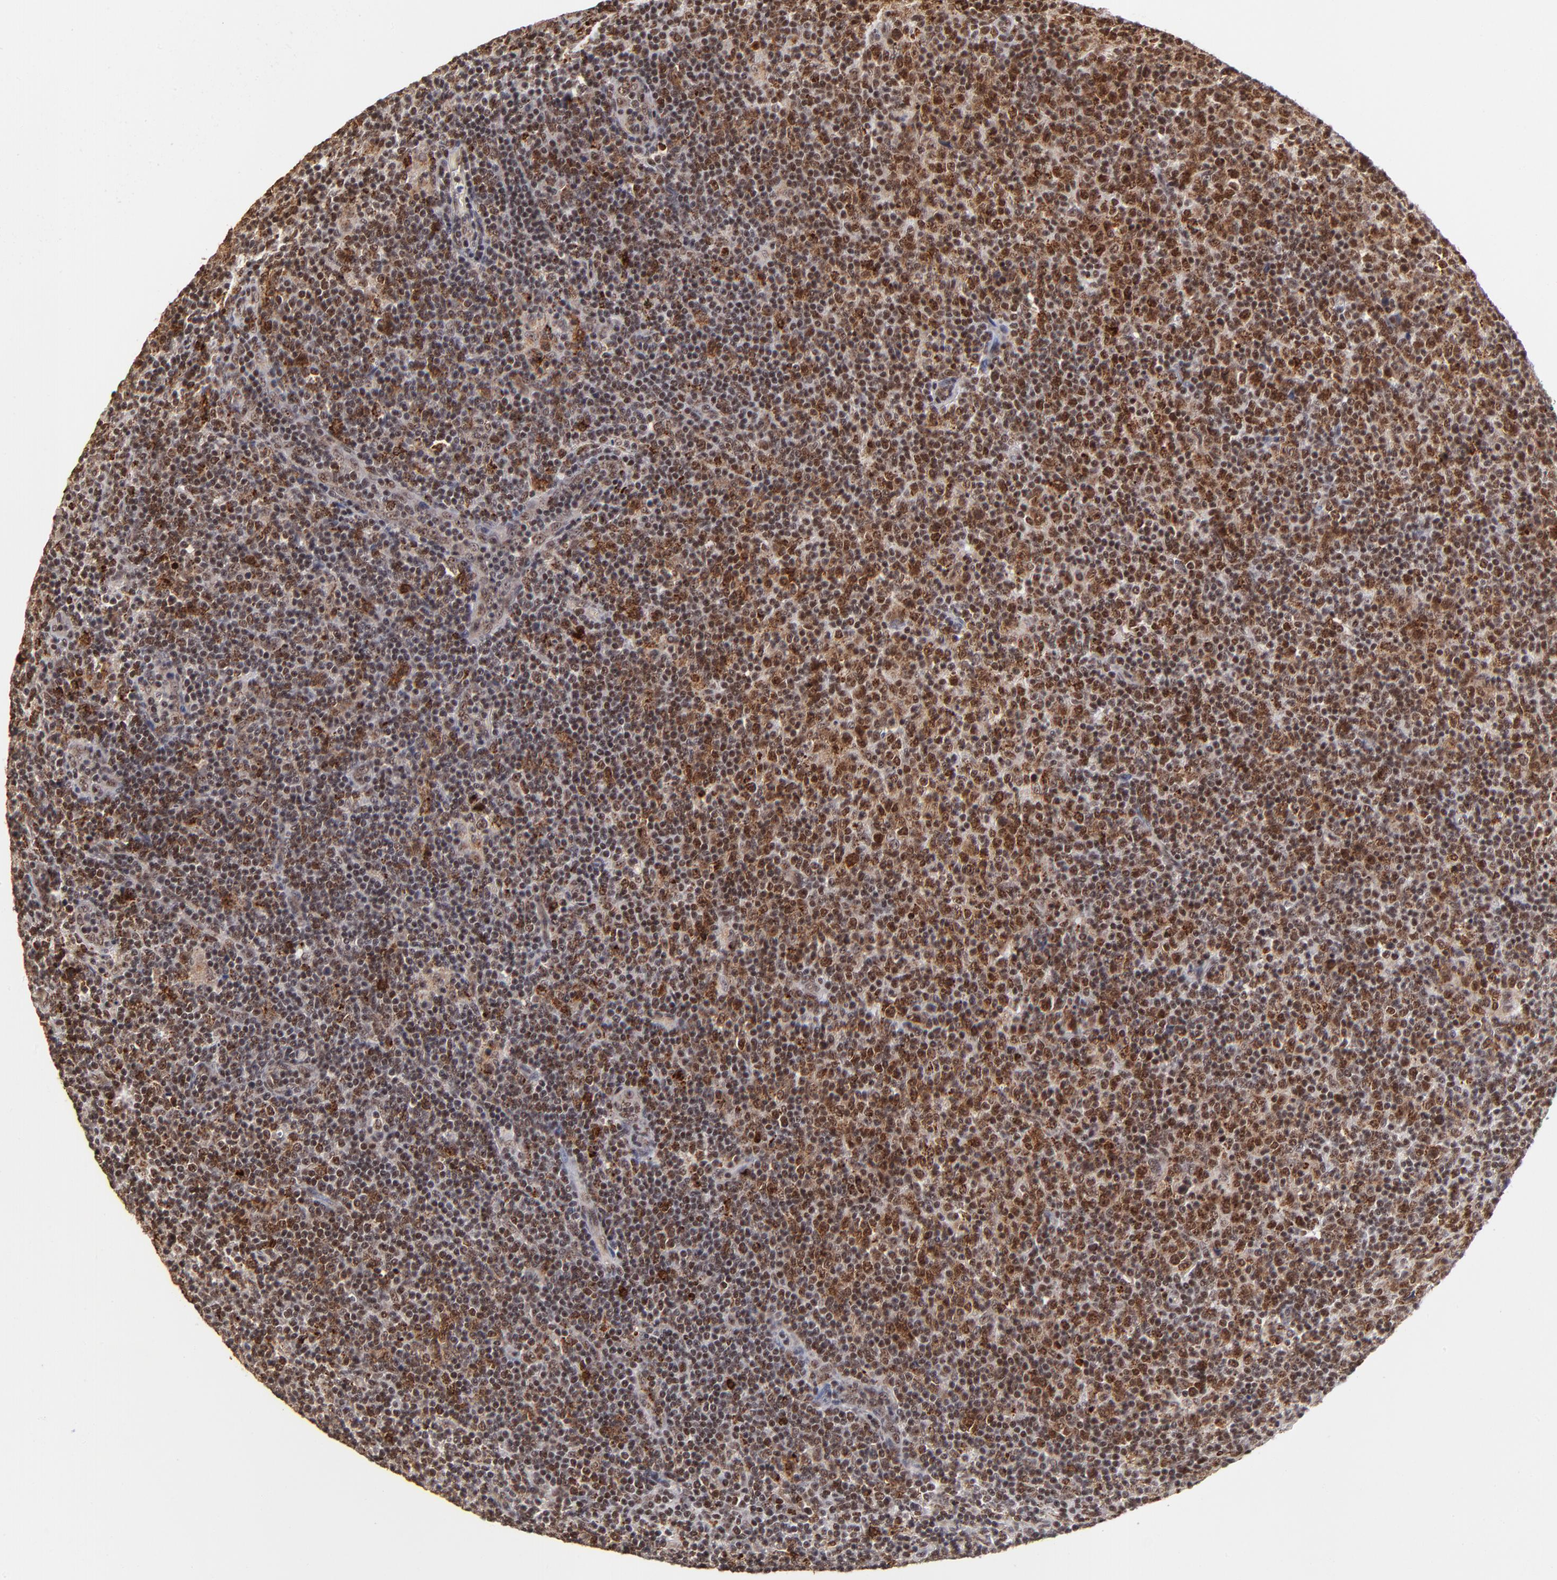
{"staining": {"intensity": "strong", "quantity": ">75%", "location": "nuclear"}, "tissue": "lymphoma", "cell_type": "Tumor cells", "image_type": "cancer", "snomed": [{"axis": "morphology", "description": "Malignant lymphoma, non-Hodgkin's type, Low grade"}, {"axis": "topography", "description": "Lymph node"}], "caption": "The photomicrograph demonstrates a brown stain indicating the presence of a protein in the nuclear of tumor cells in low-grade malignant lymphoma, non-Hodgkin's type.", "gene": "ZNF146", "patient": {"sex": "male", "age": 70}}